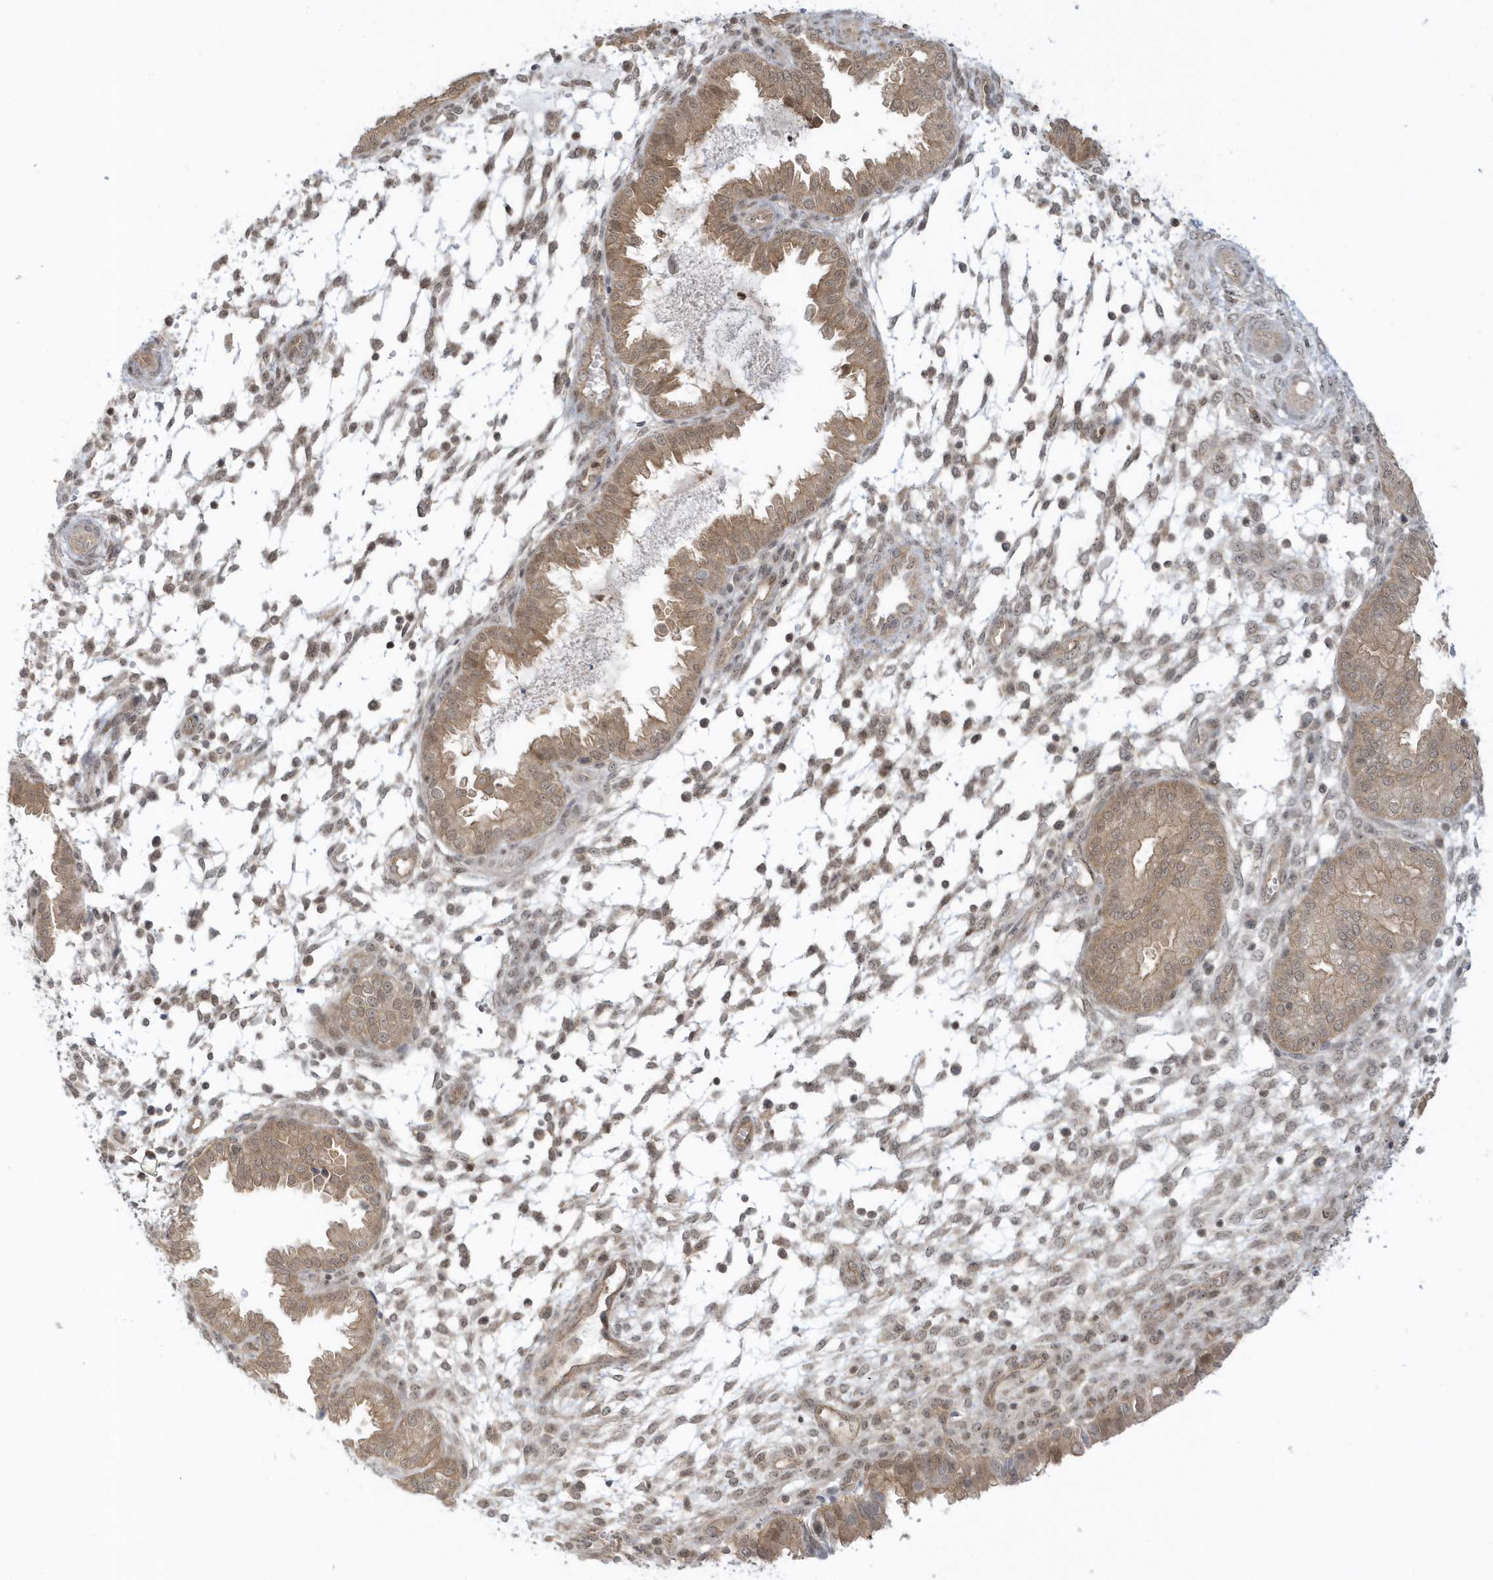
{"staining": {"intensity": "weak", "quantity": "25%-75%", "location": "nuclear"}, "tissue": "endometrium", "cell_type": "Cells in endometrial stroma", "image_type": "normal", "snomed": [{"axis": "morphology", "description": "Normal tissue, NOS"}, {"axis": "topography", "description": "Endometrium"}], "caption": "High-power microscopy captured an IHC photomicrograph of benign endometrium, revealing weak nuclear positivity in about 25%-75% of cells in endometrial stroma. (Brightfield microscopy of DAB IHC at high magnification).", "gene": "PPP1R7", "patient": {"sex": "female", "age": 33}}